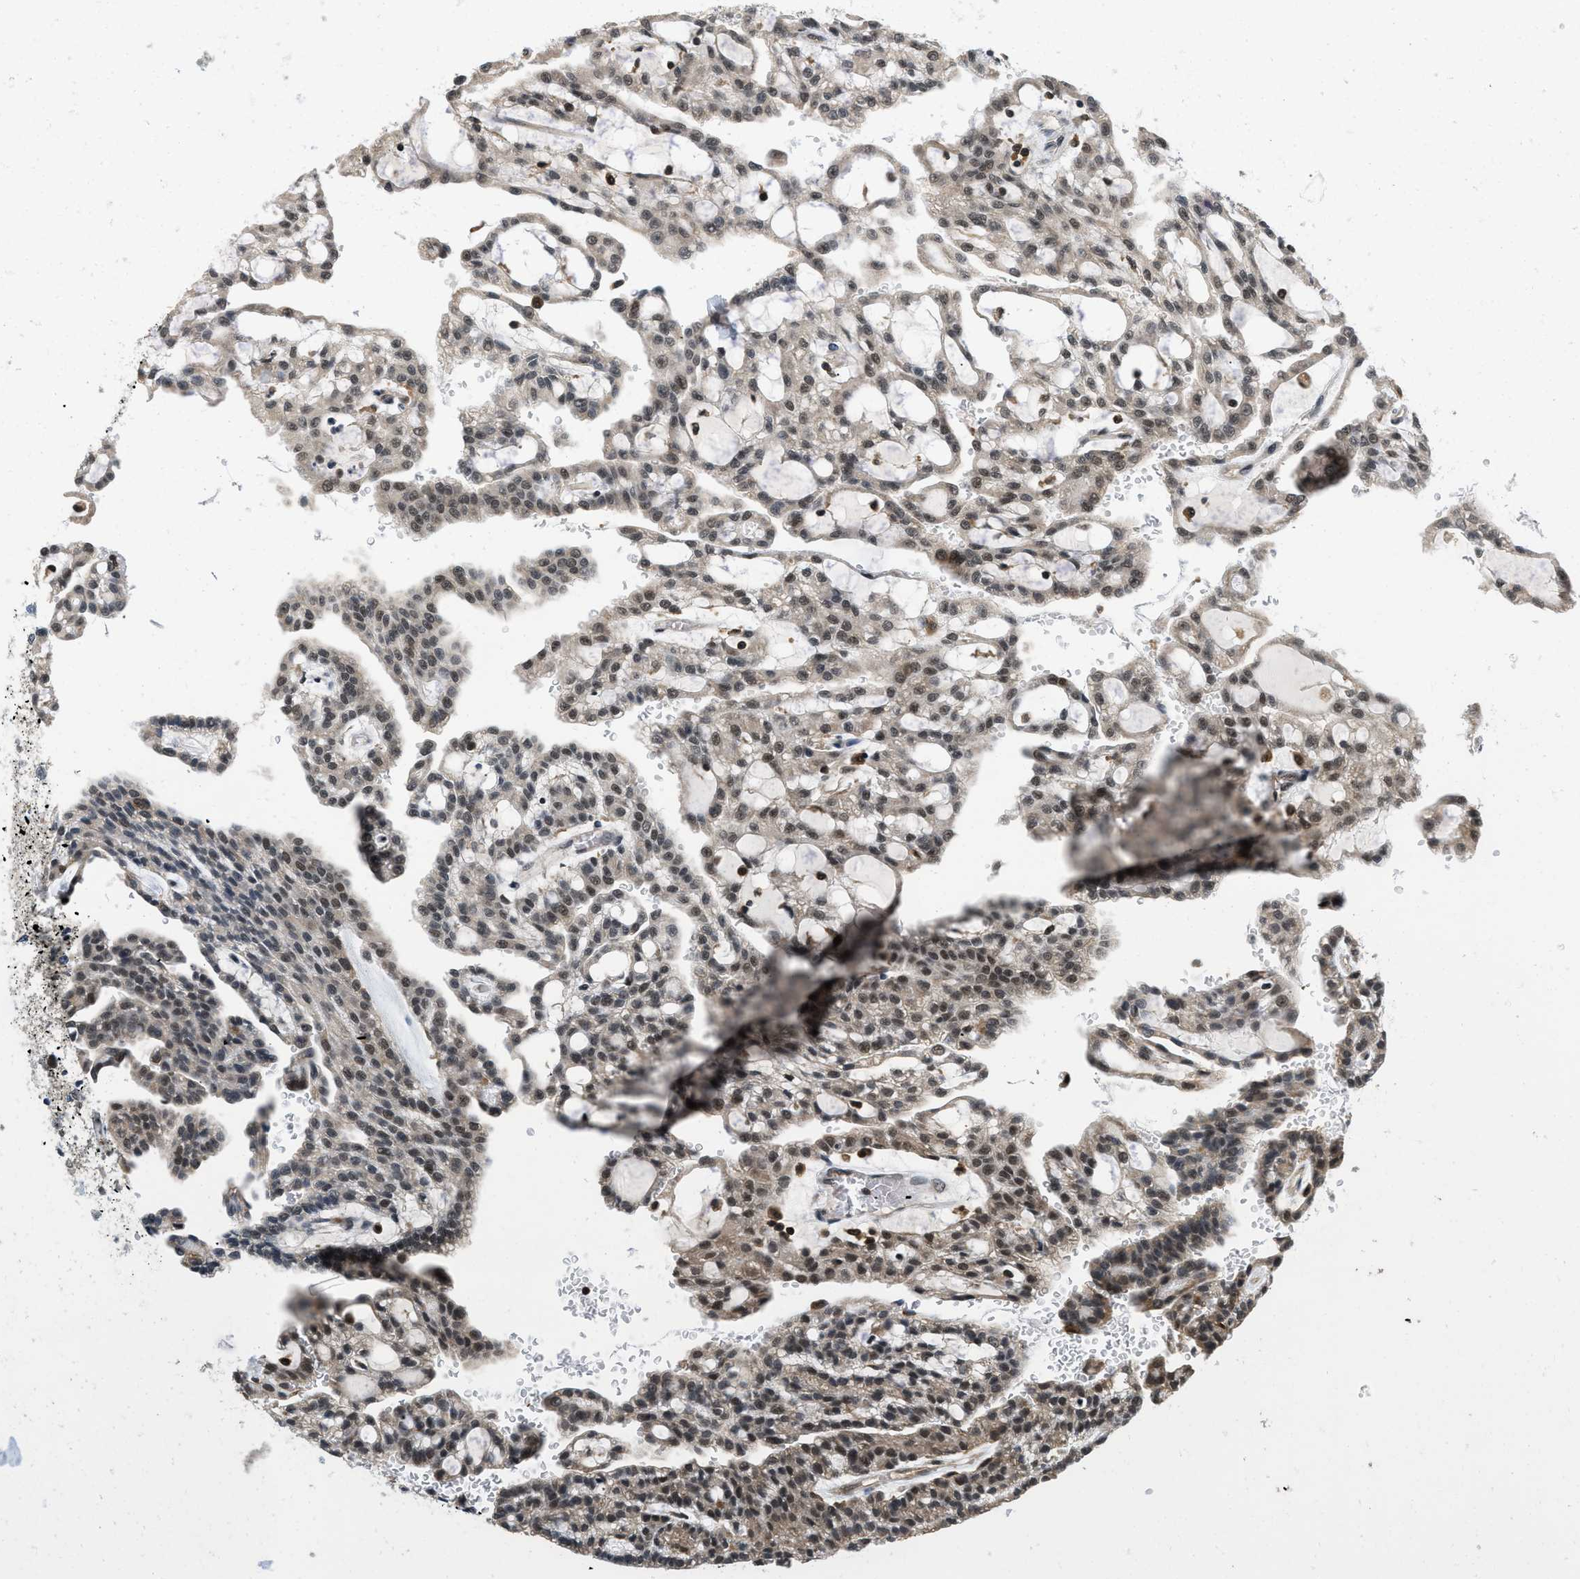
{"staining": {"intensity": "negative", "quantity": "none", "location": "none"}, "tissue": "renal cancer", "cell_type": "Tumor cells", "image_type": "cancer", "snomed": [{"axis": "morphology", "description": "Adenocarcinoma, NOS"}, {"axis": "topography", "description": "Kidney"}], "caption": "Tumor cells show no significant staining in renal cancer.", "gene": "ATF7IP", "patient": {"sex": "male", "age": 63}}